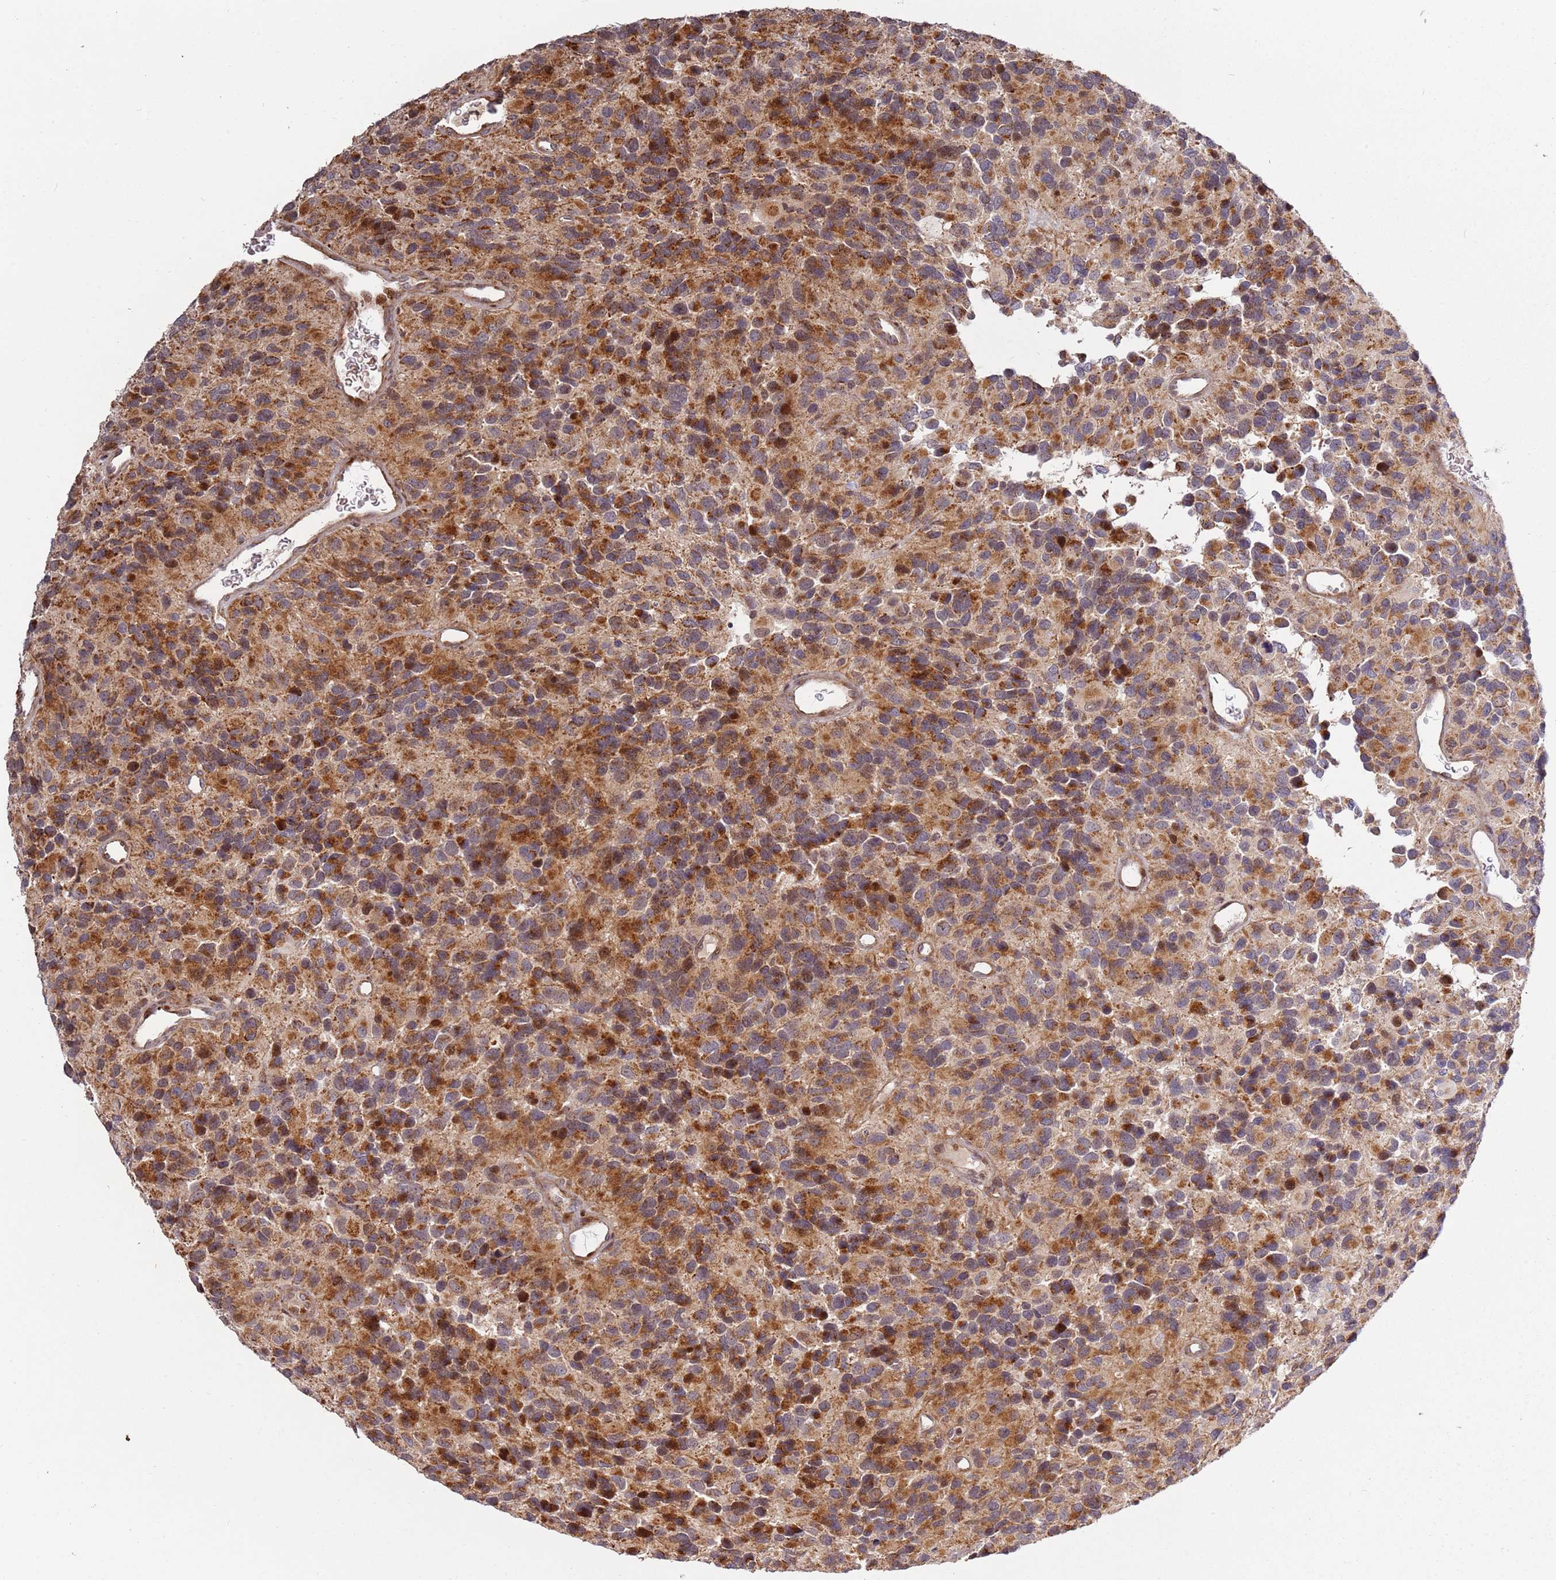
{"staining": {"intensity": "moderate", "quantity": ">75%", "location": "cytoplasmic/membranous"}, "tissue": "glioma", "cell_type": "Tumor cells", "image_type": "cancer", "snomed": [{"axis": "morphology", "description": "Glioma, malignant, High grade"}, {"axis": "topography", "description": "Brain"}], "caption": "Human malignant high-grade glioma stained for a protein (brown) demonstrates moderate cytoplasmic/membranous positive staining in about >75% of tumor cells.", "gene": "RHBDL1", "patient": {"sex": "male", "age": 77}}